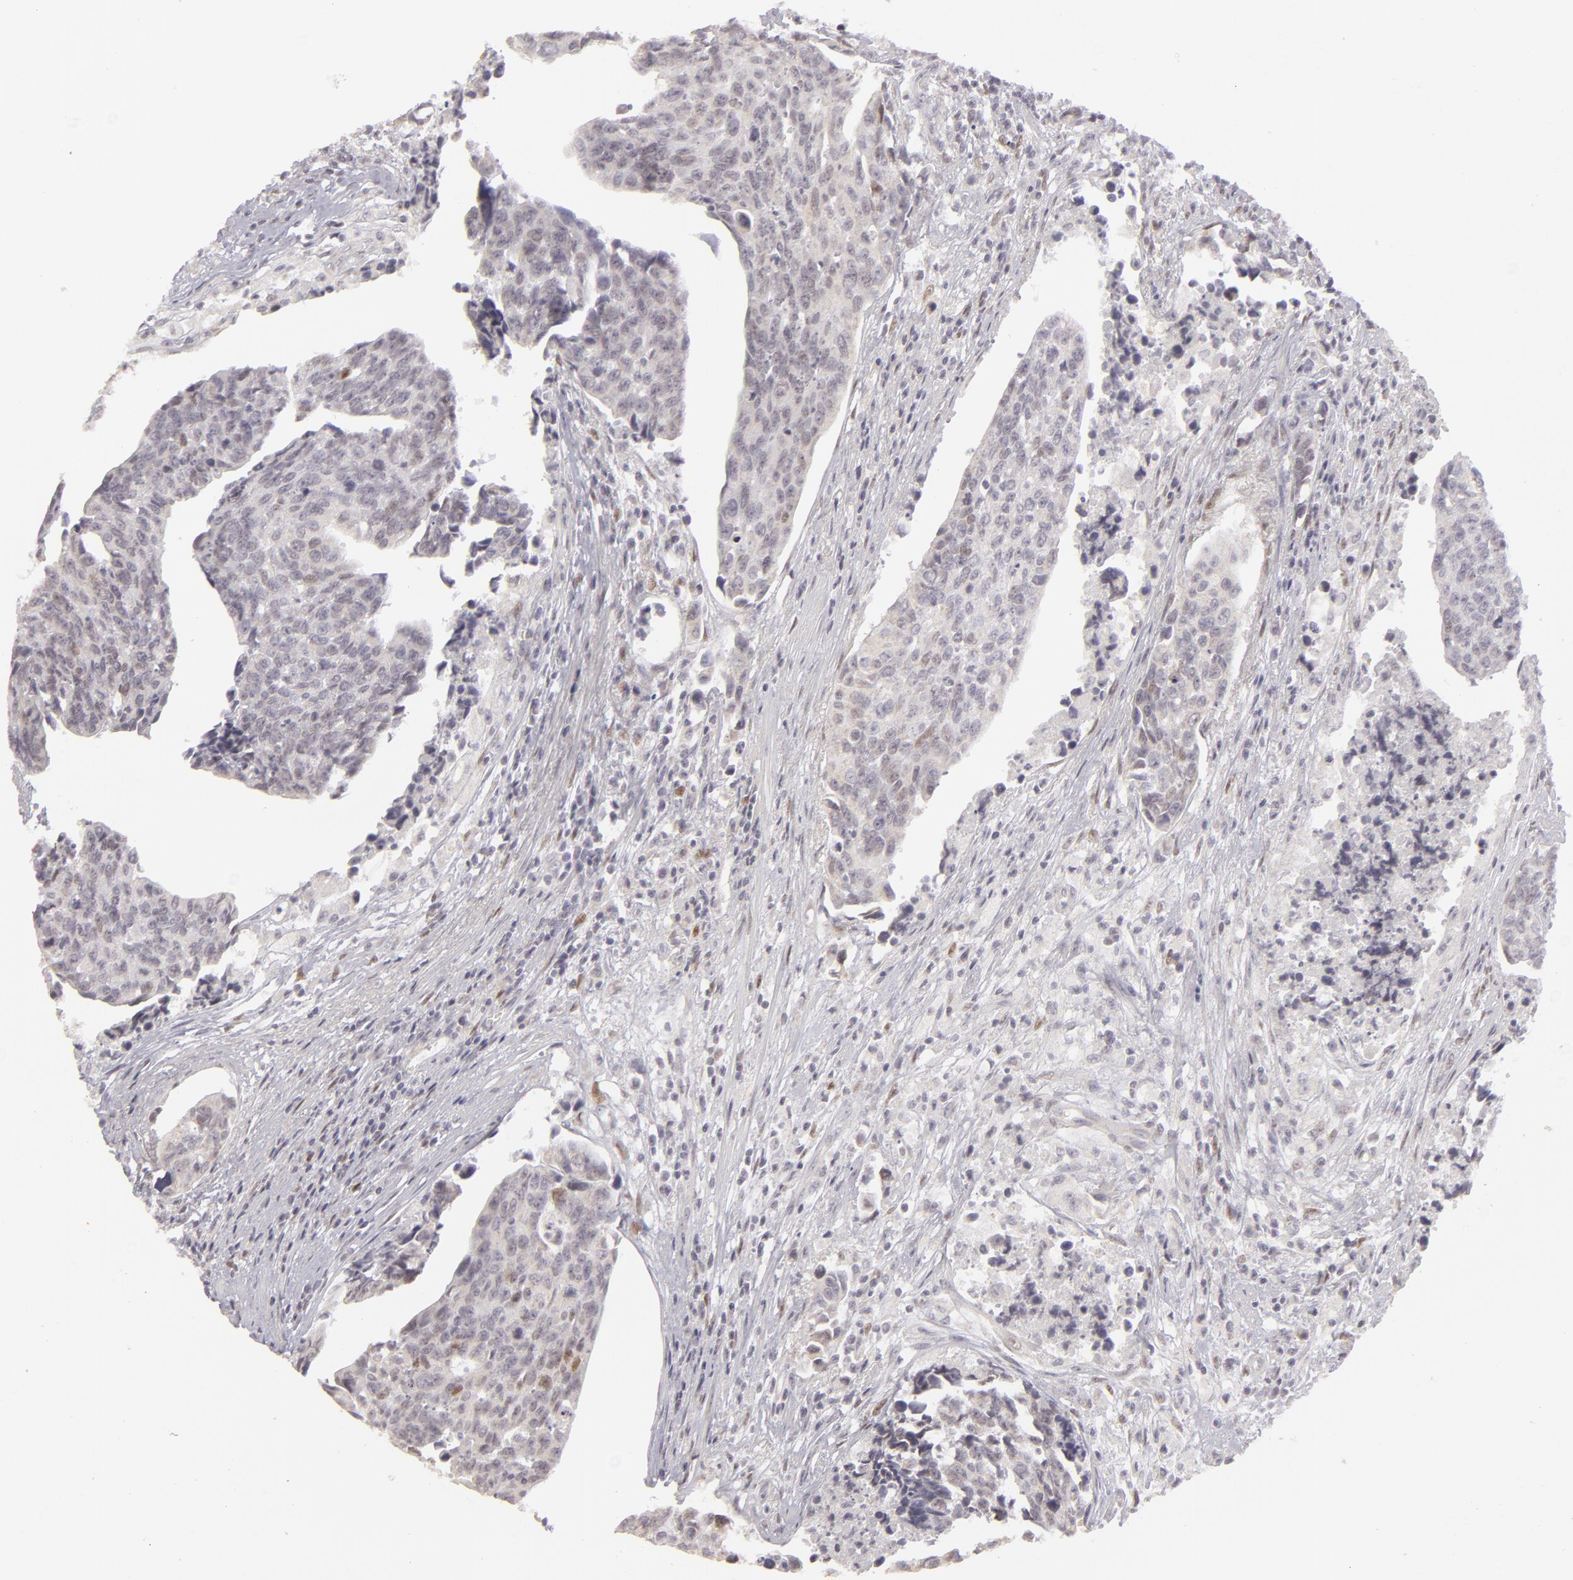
{"staining": {"intensity": "weak", "quantity": "<25%", "location": "nuclear"}, "tissue": "urothelial cancer", "cell_type": "Tumor cells", "image_type": "cancer", "snomed": [{"axis": "morphology", "description": "Urothelial carcinoma, High grade"}, {"axis": "topography", "description": "Urinary bladder"}], "caption": "Immunohistochemistry of human urothelial cancer displays no positivity in tumor cells.", "gene": "SIX1", "patient": {"sex": "male", "age": 81}}